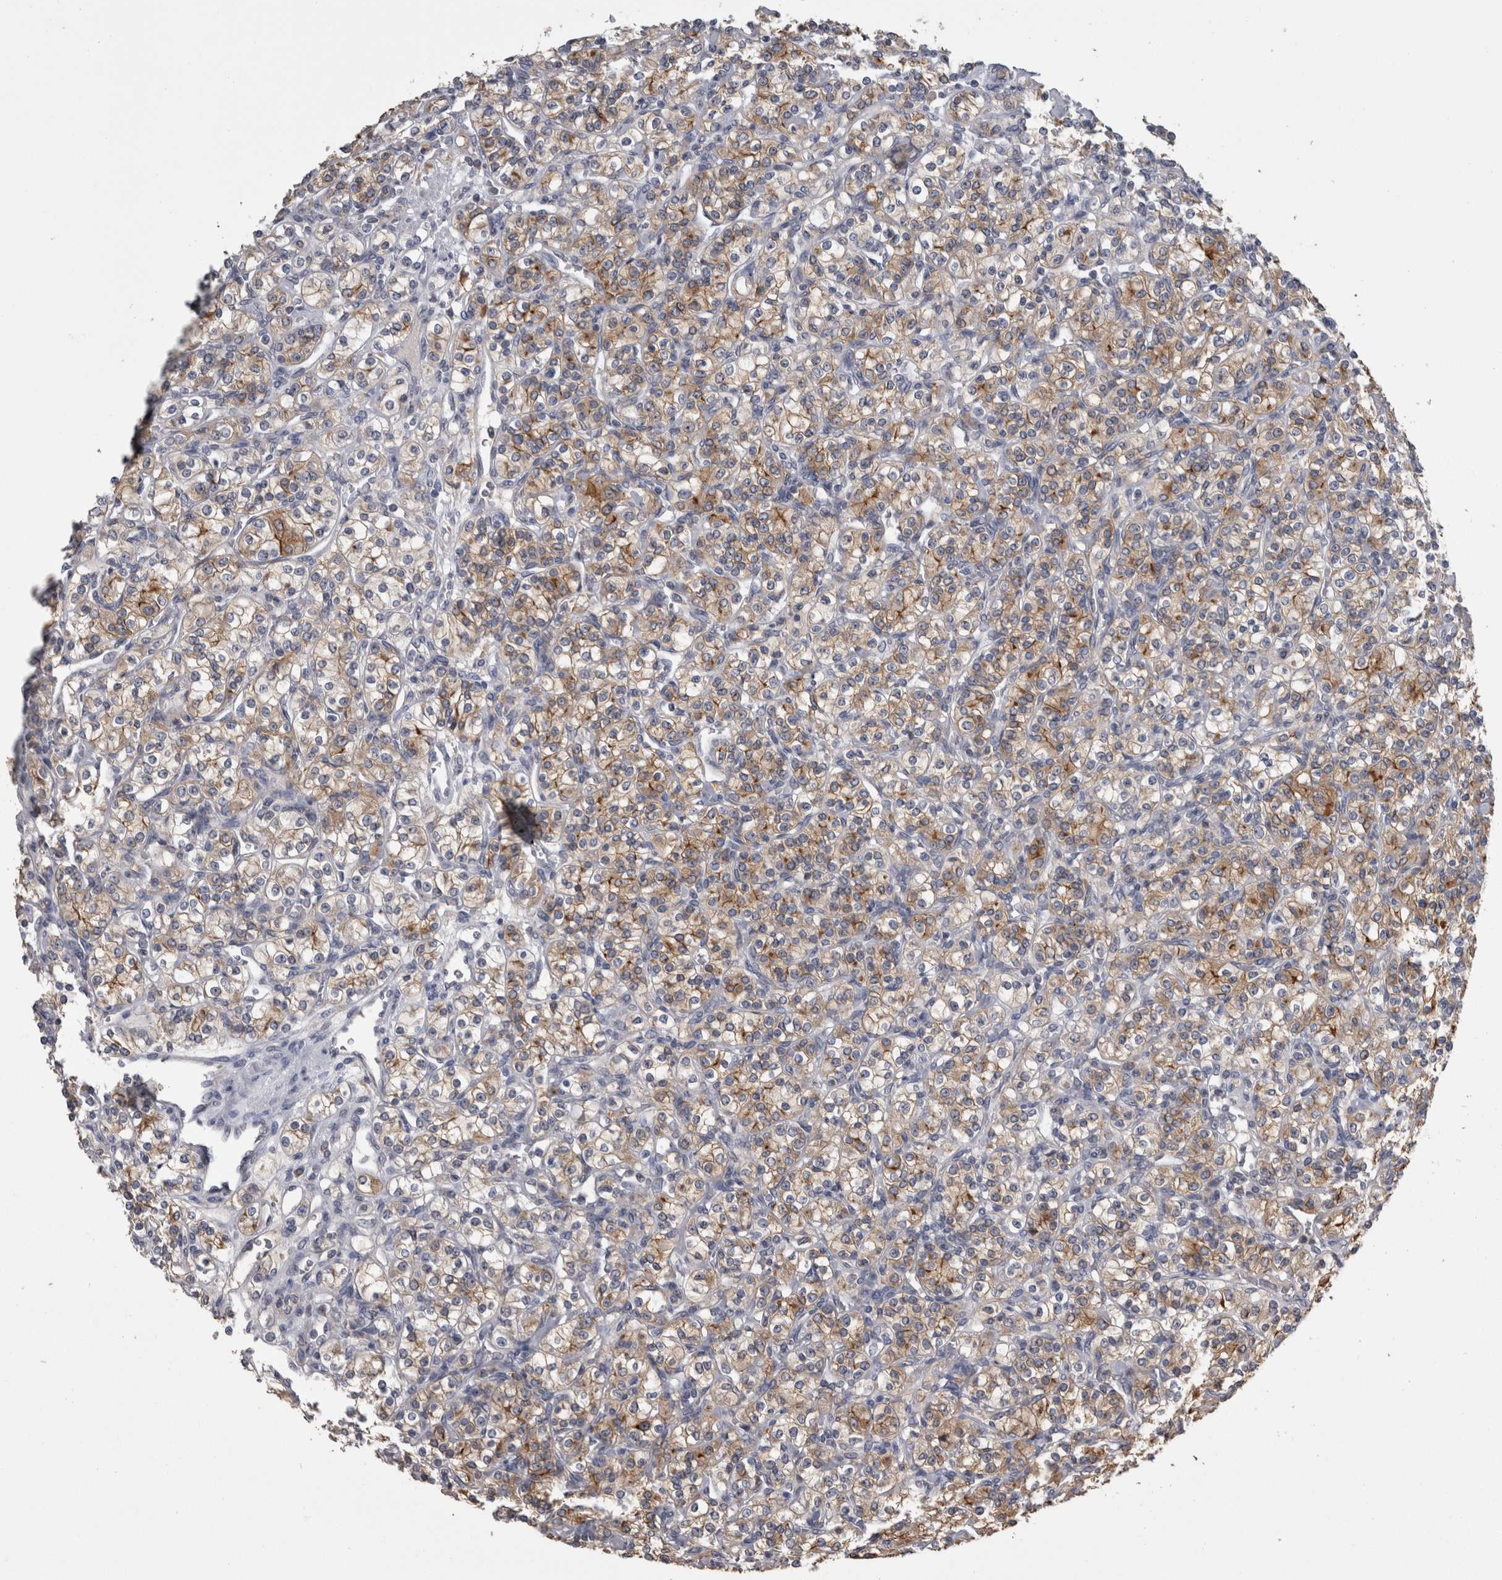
{"staining": {"intensity": "moderate", "quantity": ">75%", "location": "cytoplasmic/membranous"}, "tissue": "renal cancer", "cell_type": "Tumor cells", "image_type": "cancer", "snomed": [{"axis": "morphology", "description": "Adenocarcinoma, NOS"}, {"axis": "topography", "description": "Kidney"}], "caption": "An immunohistochemistry (IHC) micrograph of neoplastic tissue is shown. Protein staining in brown labels moderate cytoplasmic/membranous positivity in adenocarcinoma (renal) within tumor cells.", "gene": "ANXA13", "patient": {"sex": "male", "age": 77}}